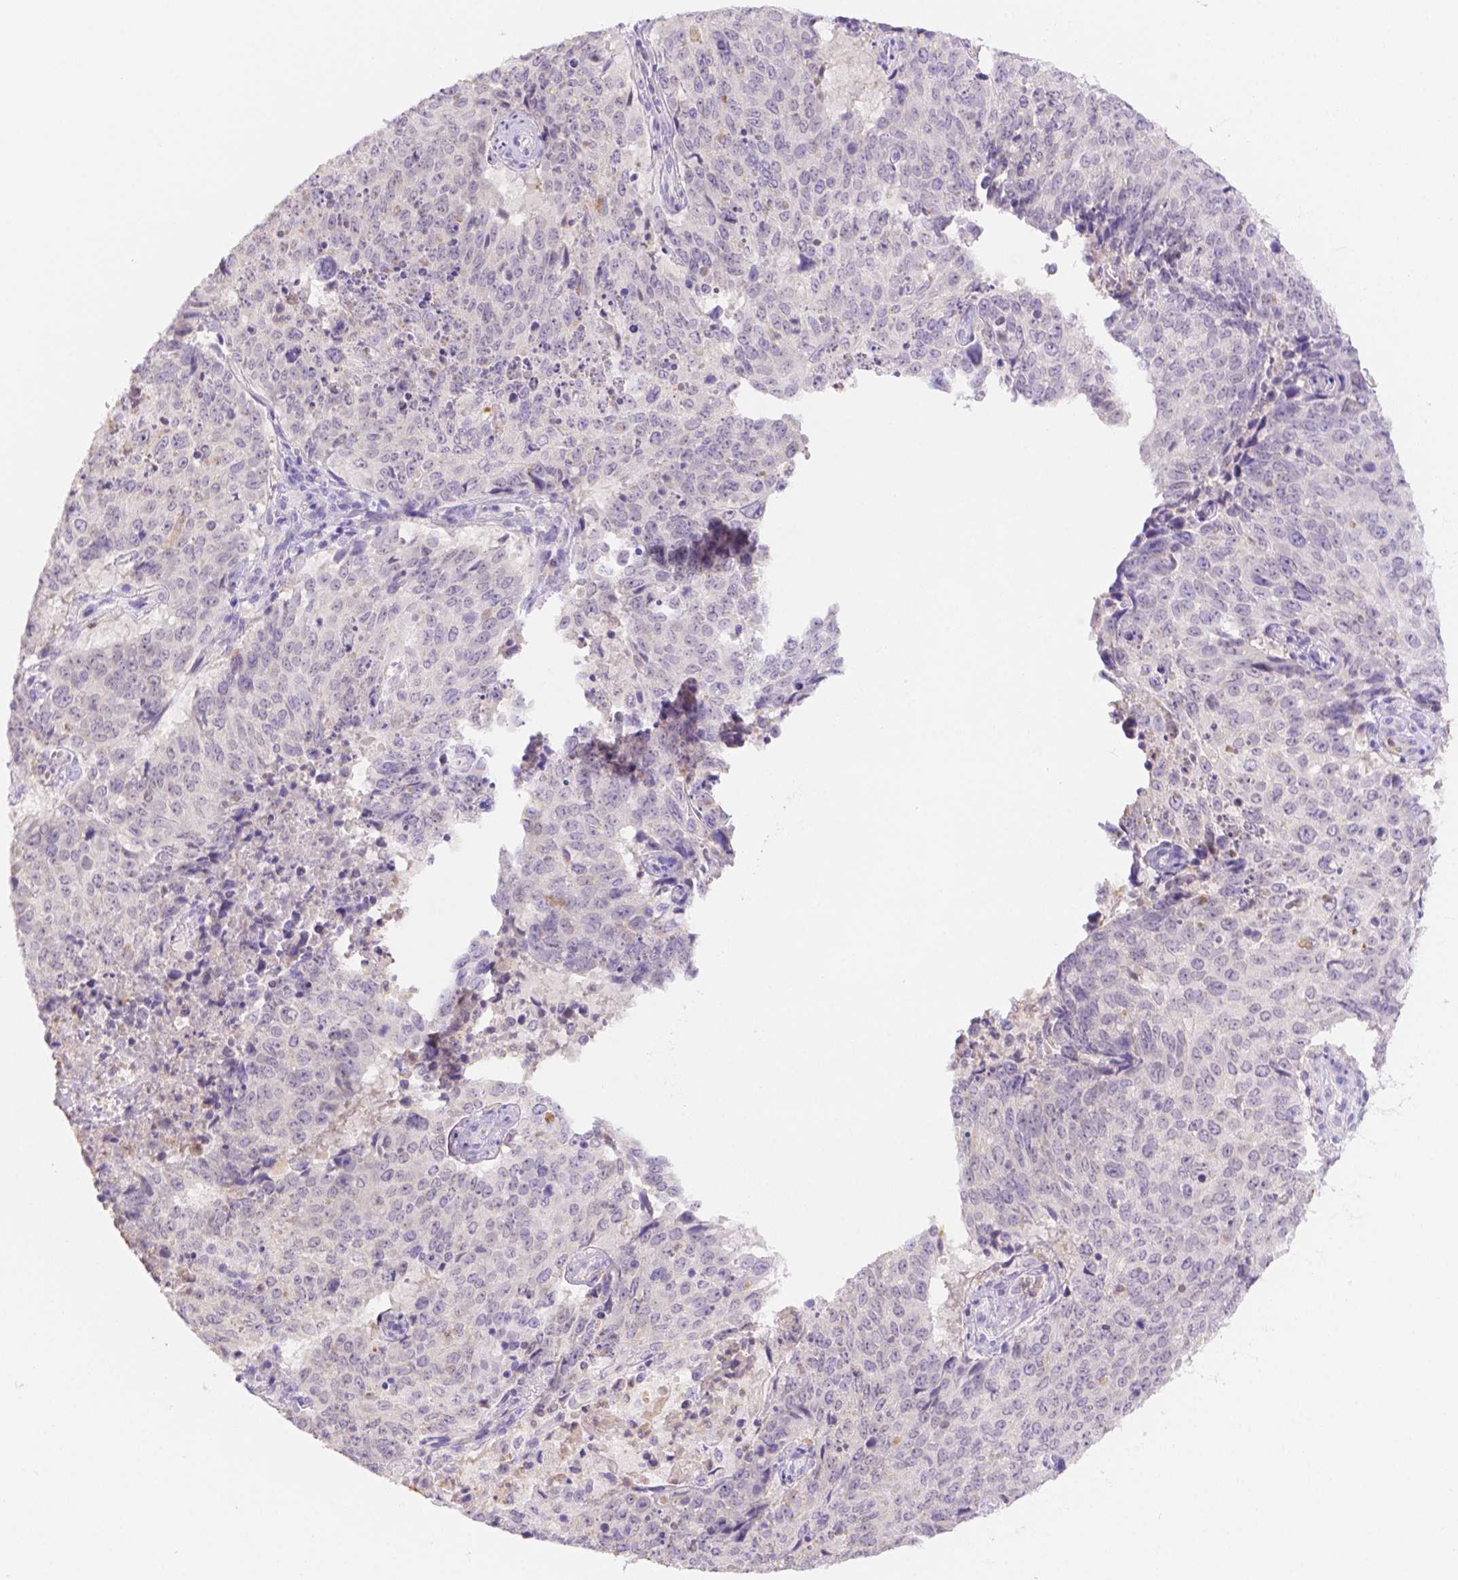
{"staining": {"intensity": "negative", "quantity": "none", "location": "none"}, "tissue": "lung cancer", "cell_type": "Tumor cells", "image_type": "cancer", "snomed": [{"axis": "morphology", "description": "Normal tissue, NOS"}, {"axis": "morphology", "description": "Squamous cell carcinoma, NOS"}, {"axis": "topography", "description": "Bronchus"}, {"axis": "topography", "description": "Lung"}], "caption": "DAB immunohistochemical staining of lung cancer (squamous cell carcinoma) shows no significant positivity in tumor cells.", "gene": "NXPE2", "patient": {"sex": "male", "age": 64}}